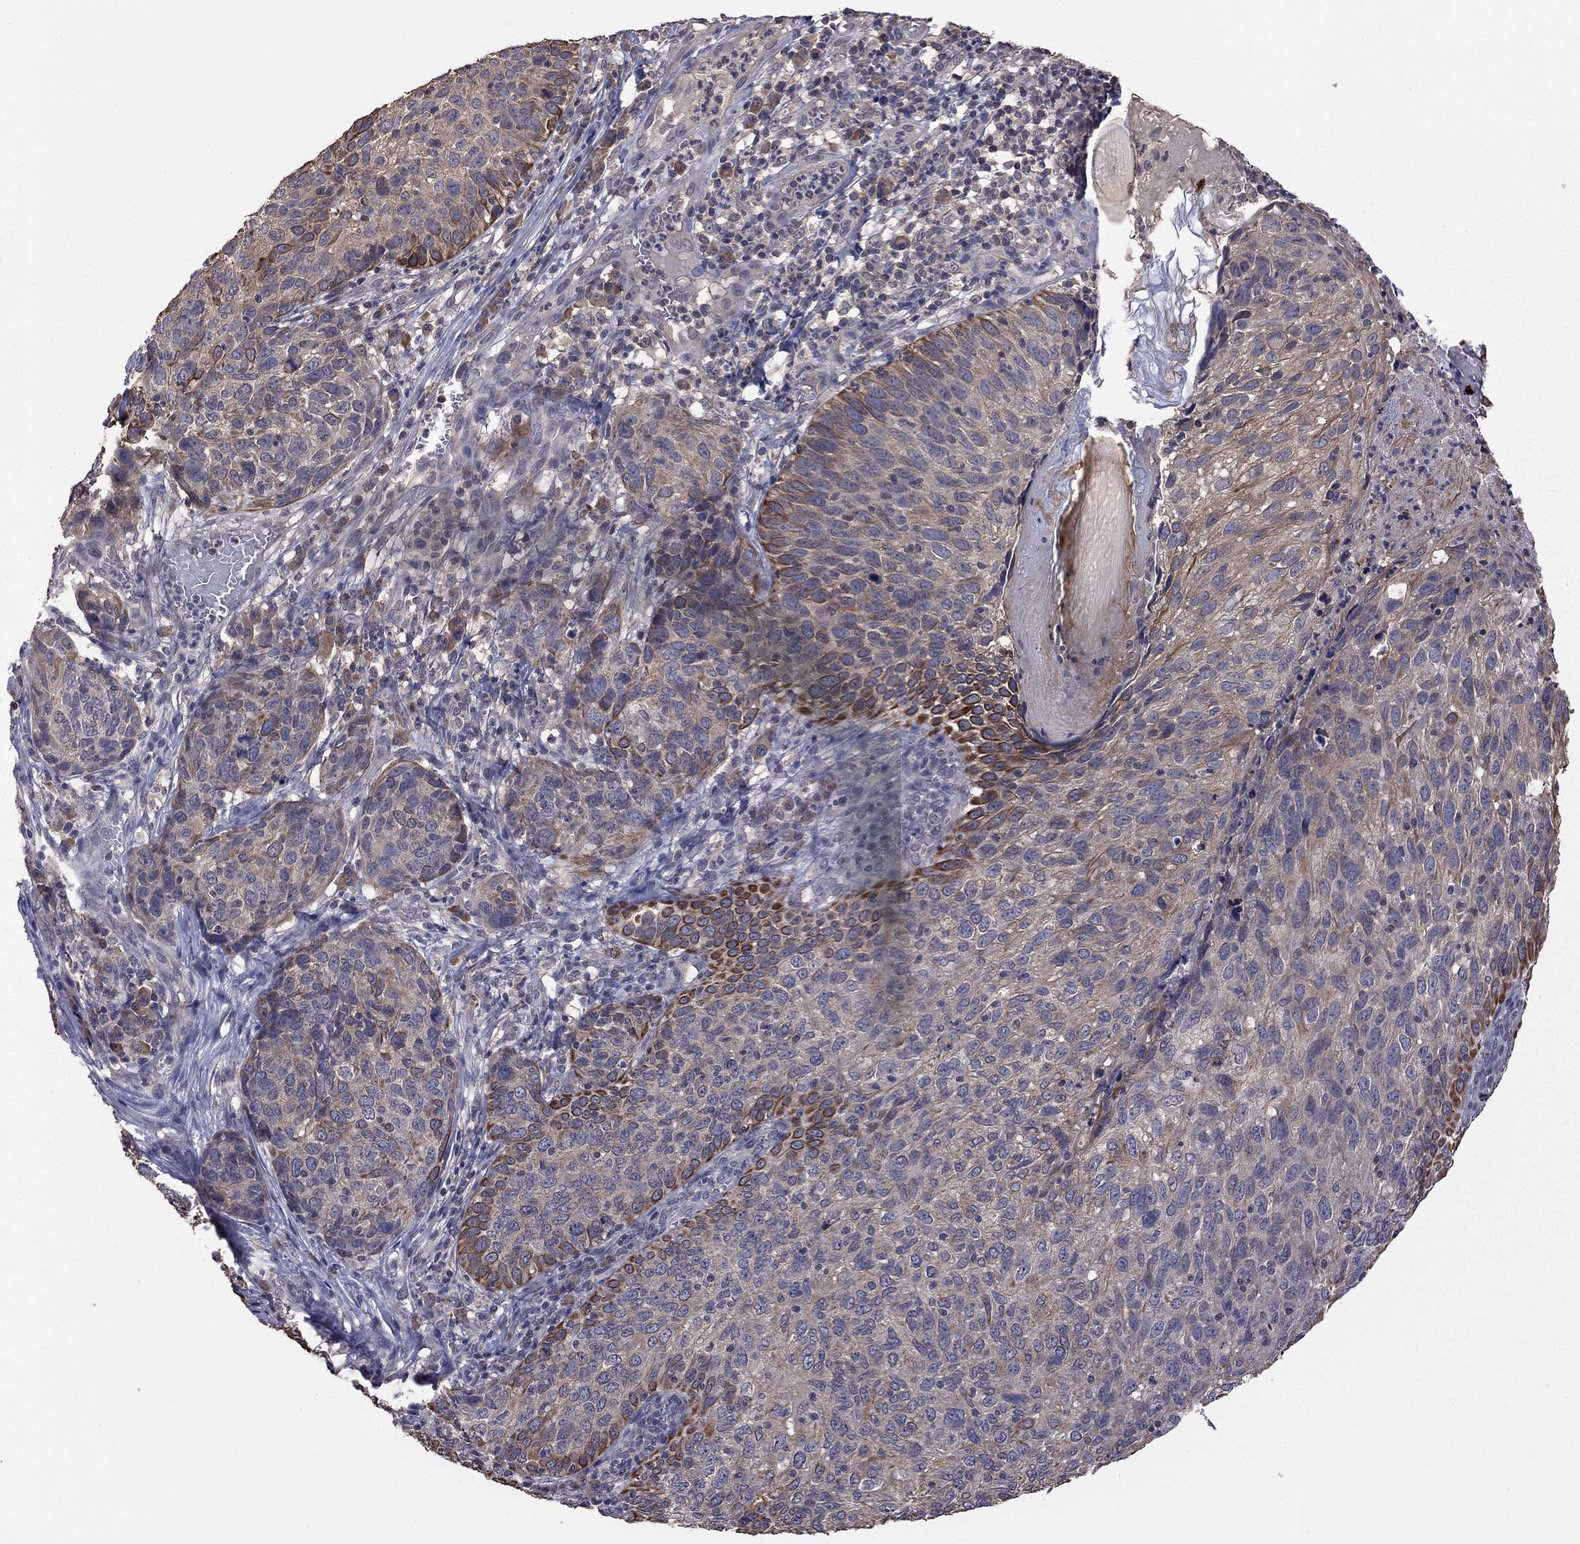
{"staining": {"intensity": "strong", "quantity": "25%-75%", "location": "cytoplasmic/membranous"}, "tissue": "skin cancer", "cell_type": "Tumor cells", "image_type": "cancer", "snomed": [{"axis": "morphology", "description": "Squamous cell carcinoma, NOS"}, {"axis": "topography", "description": "Skin"}], "caption": "Tumor cells display strong cytoplasmic/membranous positivity in approximately 25%-75% of cells in squamous cell carcinoma (skin).", "gene": "TSNARE1", "patient": {"sex": "male", "age": 92}}